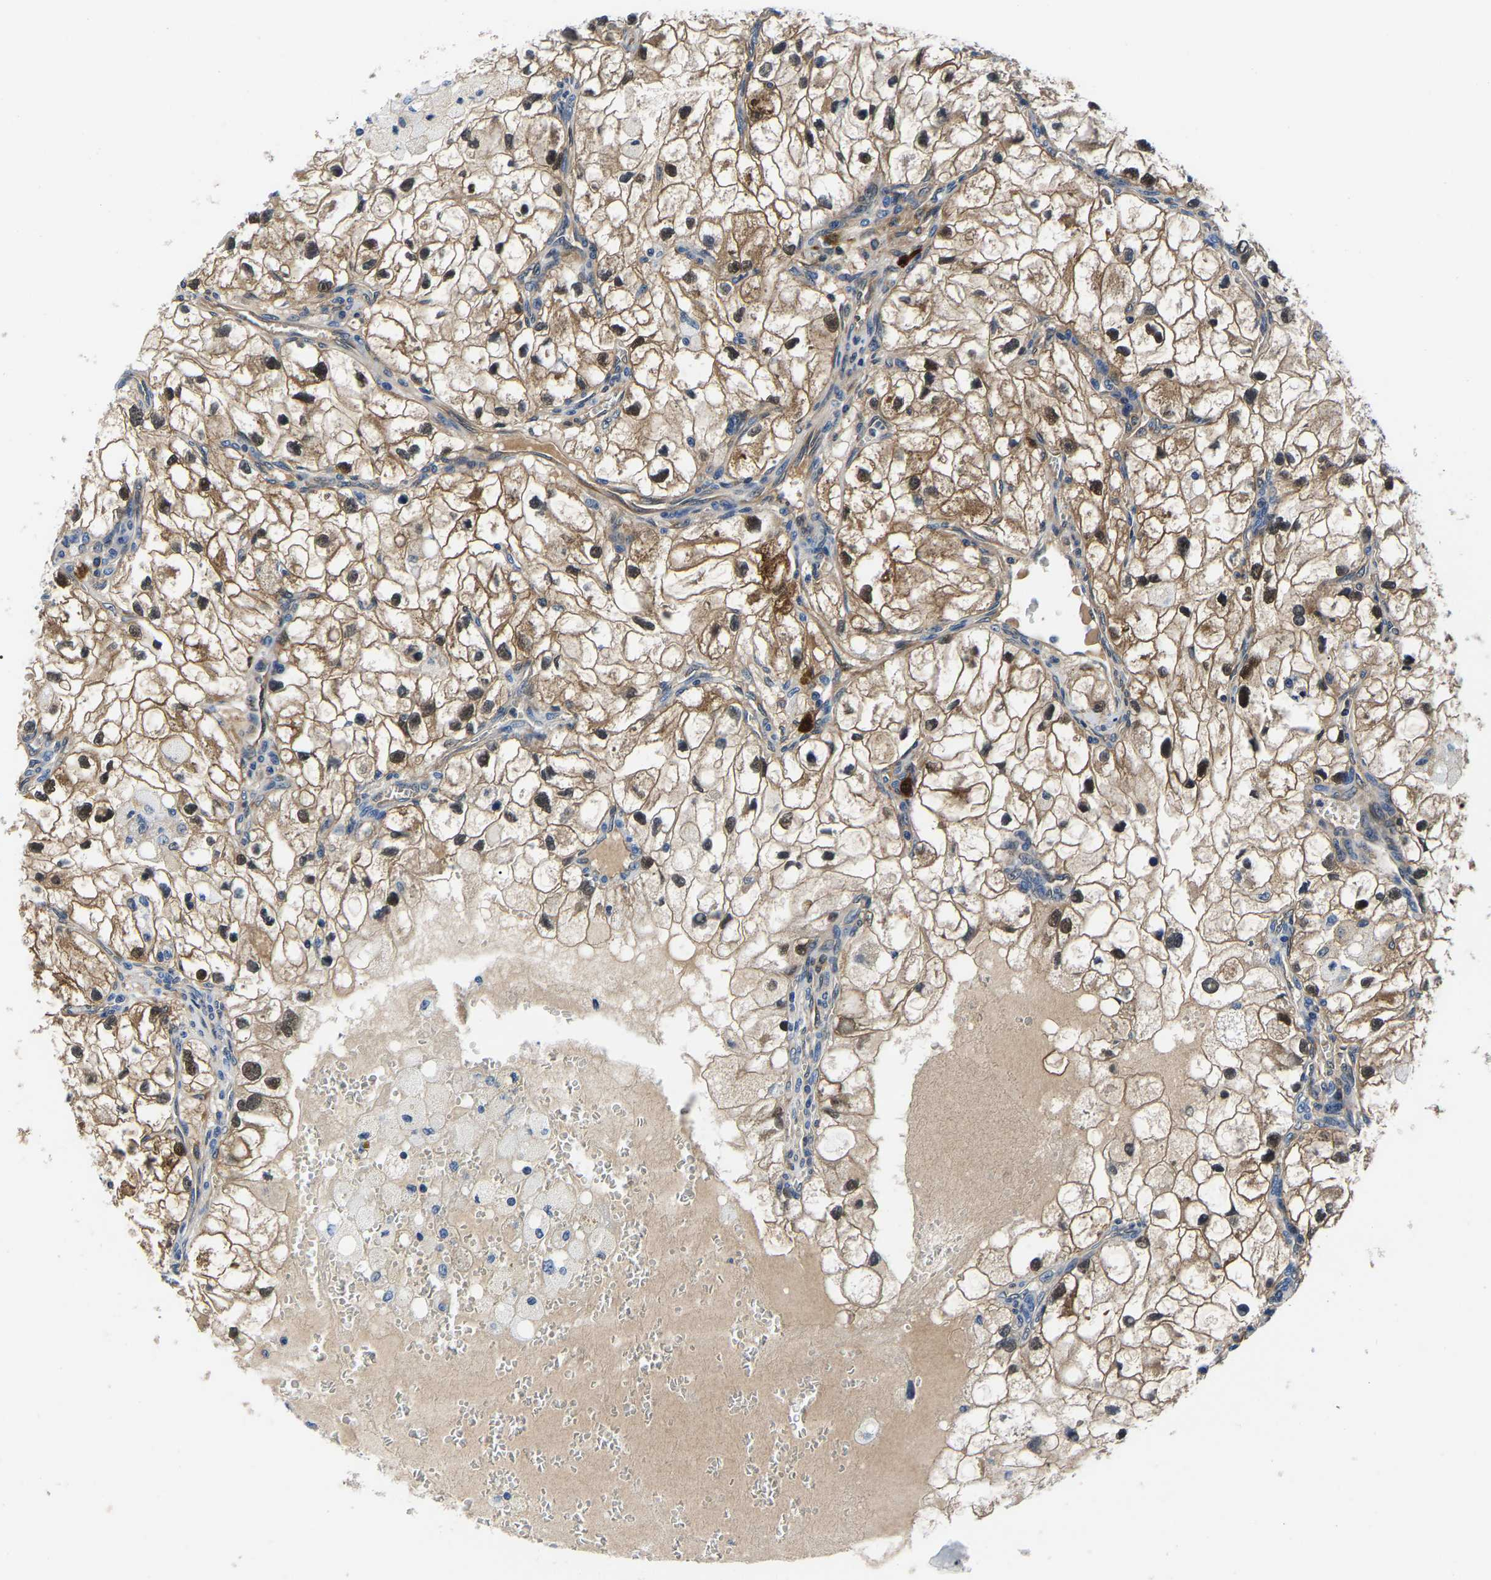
{"staining": {"intensity": "moderate", "quantity": ">75%", "location": "cytoplasmic/membranous"}, "tissue": "renal cancer", "cell_type": "Tumor cells", "image_type": "cancer", "snomed": [{"axis": "morphology", "description": "Adenocarcinoma, NOS"}, {"axis": "topography", "description": "Kidney"}], "caption": "The immunohistochemical stain labels moderate cytoplasmic/membranous positivity in tumor cells of renal adenocarcinoma tissue.", "gene": "S100A13", "patient": {"sex": "female", "age": 70}}